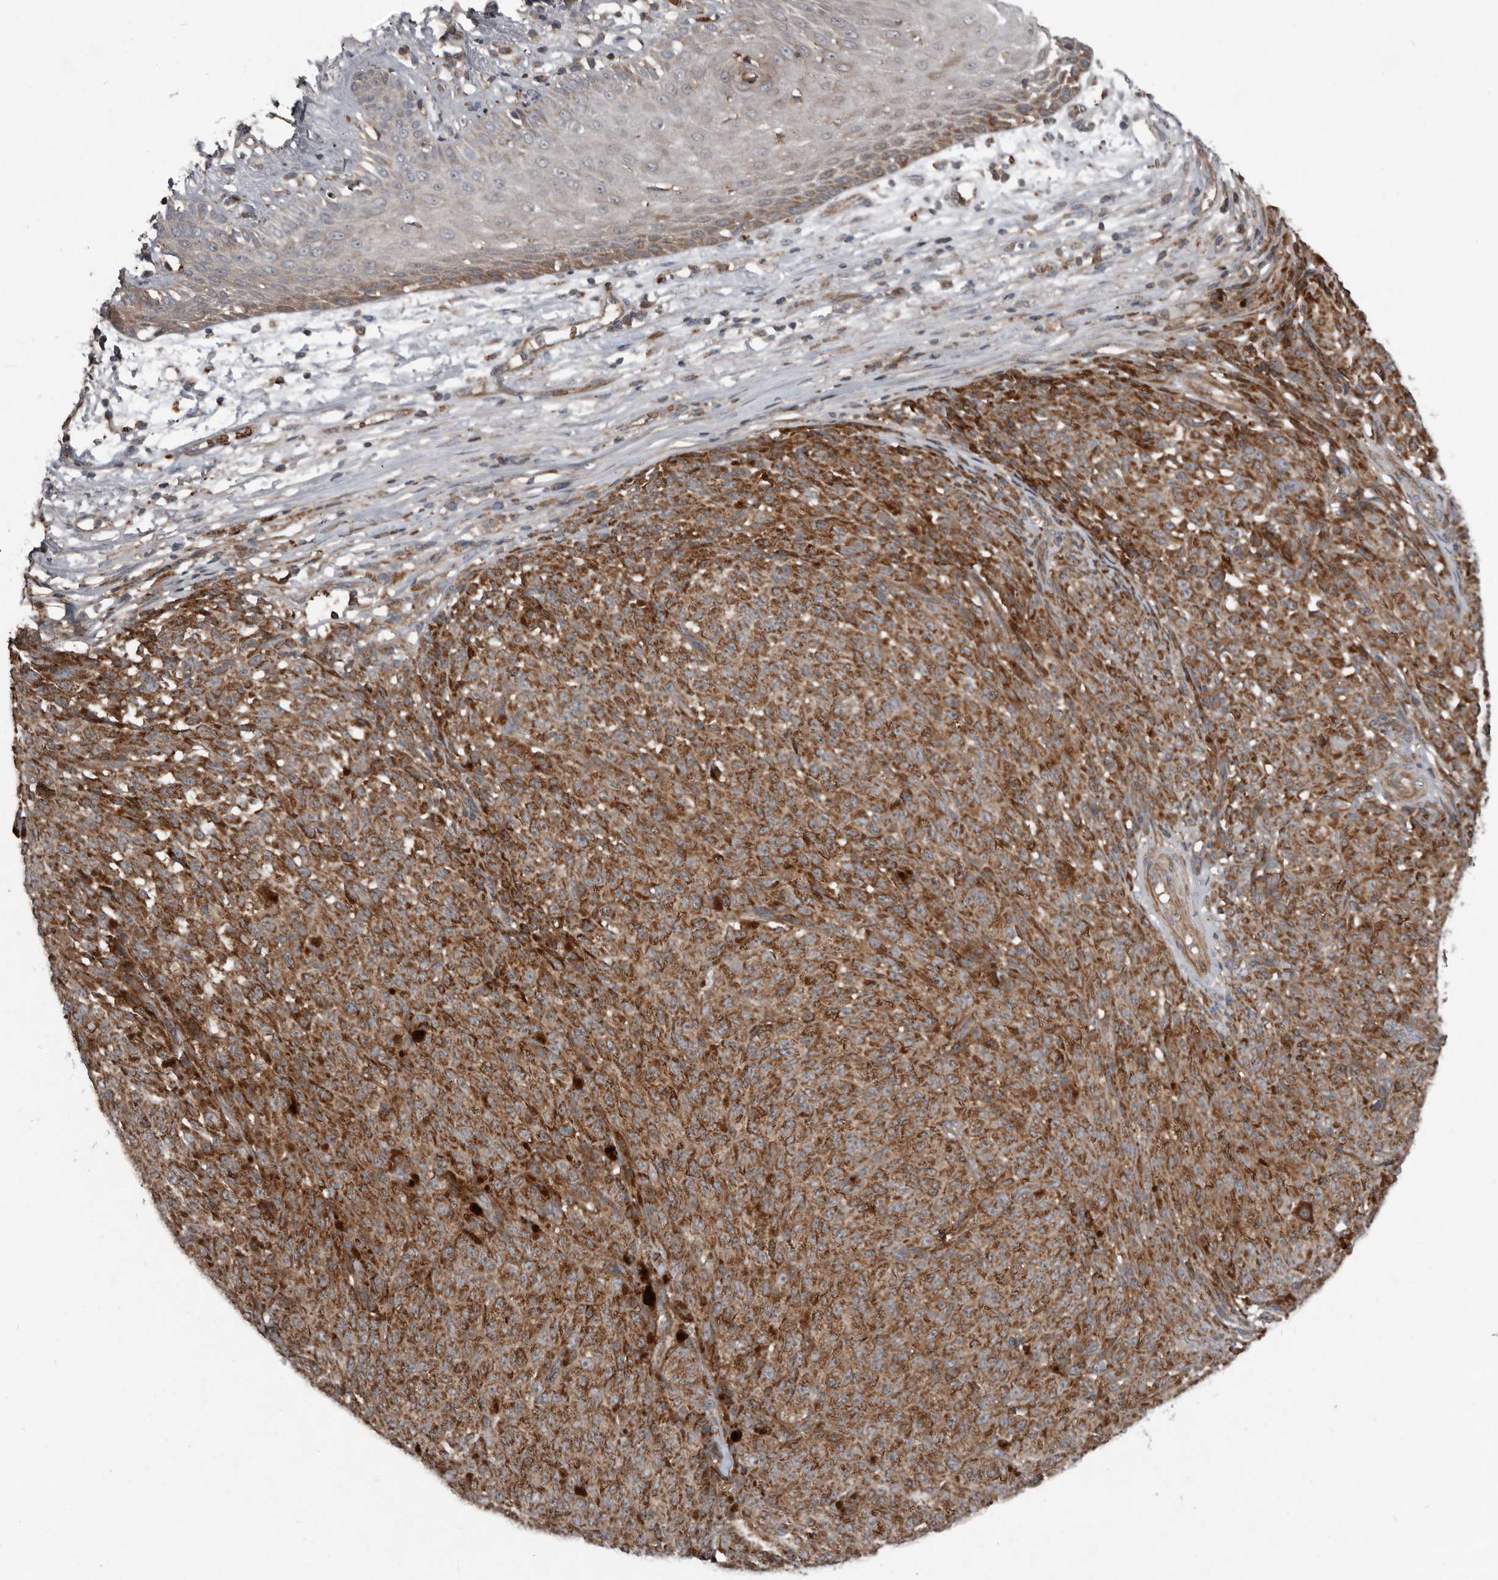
{"staining": {"intensity": "moderate", "quantity": ">75%", "location": "cytoplasmic/membranous"}, "tissue": "melanoma", "cell_type": "Tumor cells", "image_type": "cancer", "snomed": [{"axis": "morphology", "description": "Malignant melanoma, NOS"}, {"axis": "topography", "description": "Skin"}], "caption": "Tumor cells display moderate cytoplasmic/membranous staining in about >75% of cells in melanoma.", "gene": "FBXO31", "patient": {"sex": "female", "age": 82}}